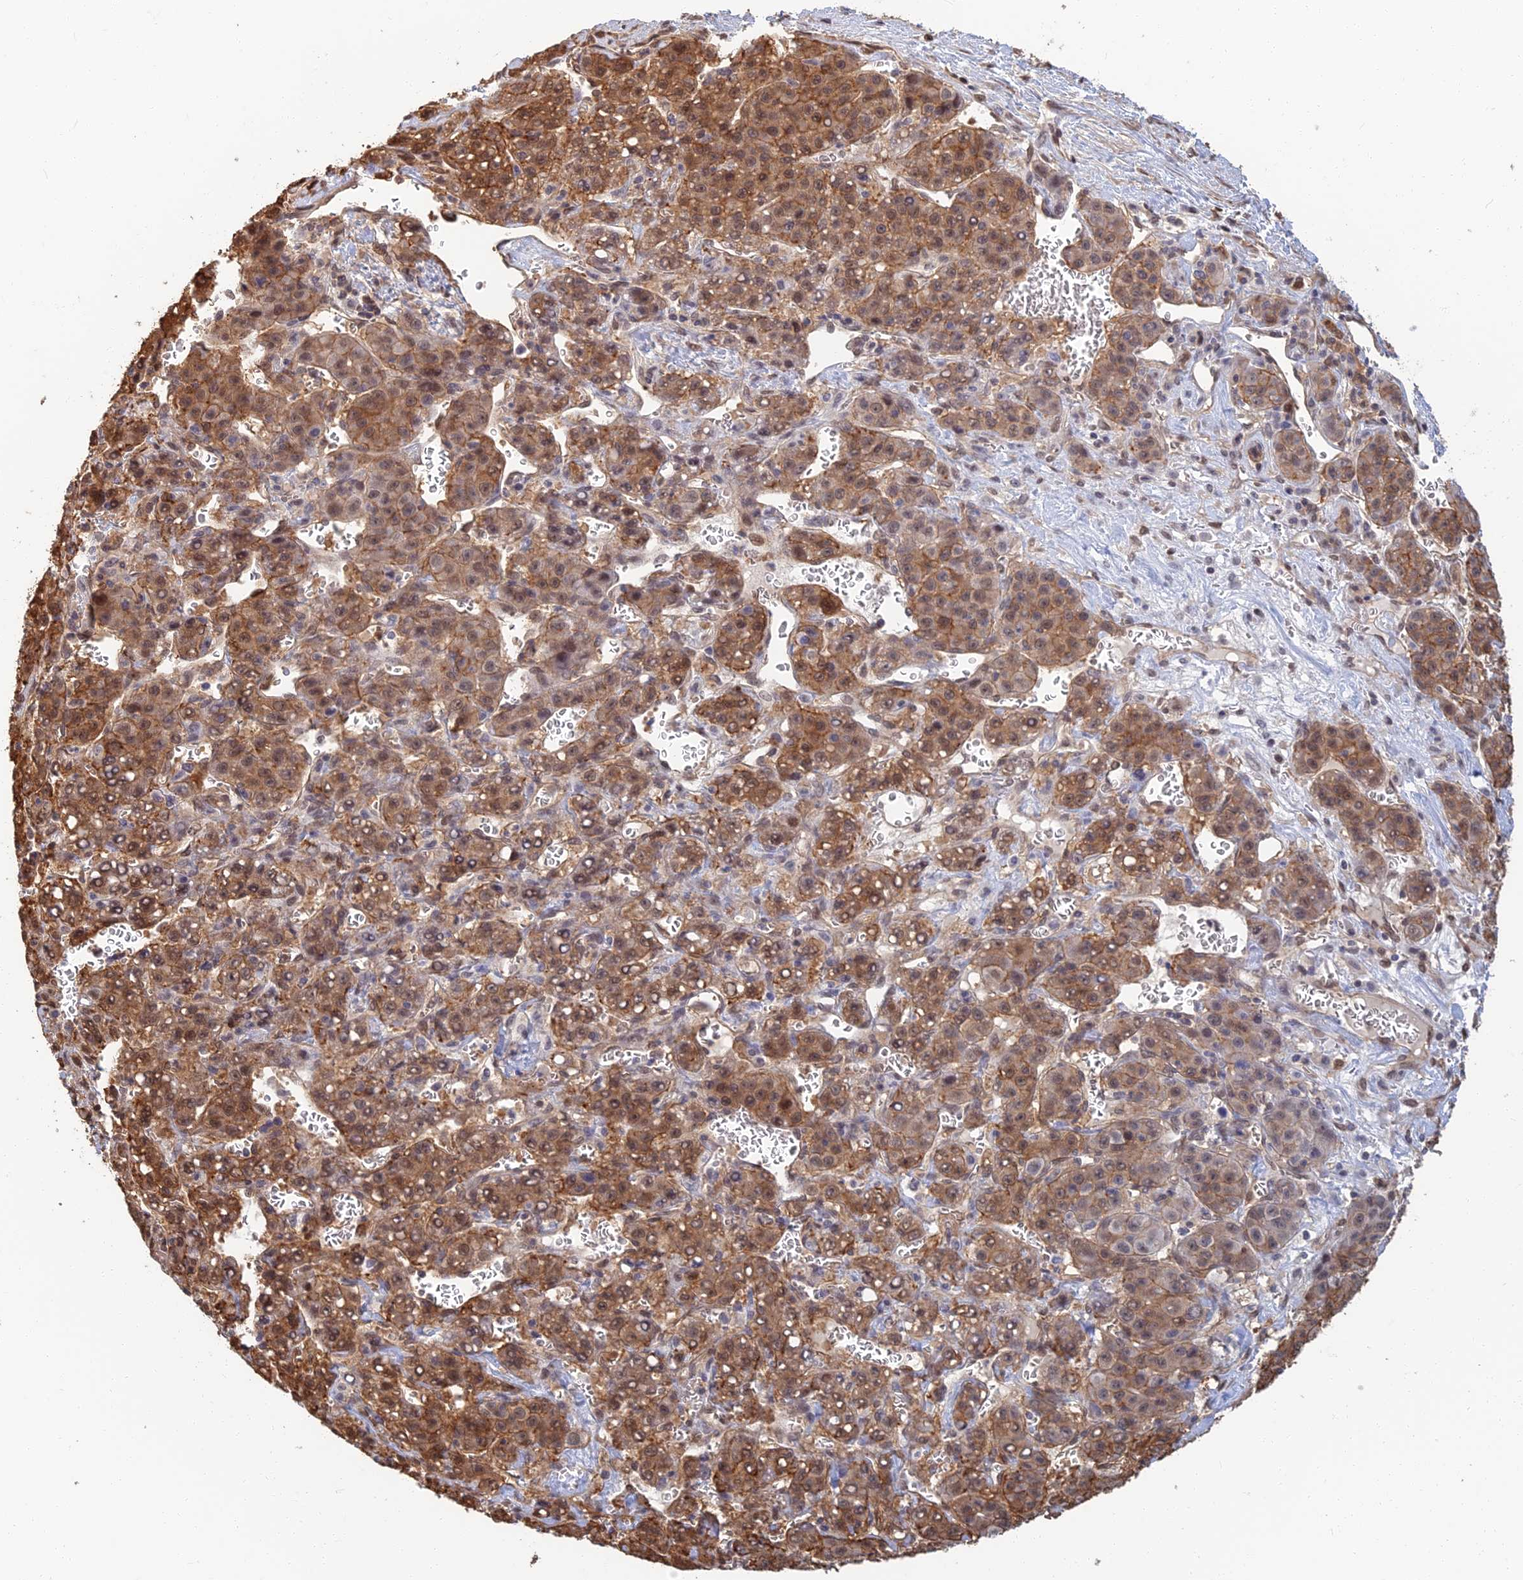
{"staining": {"intensity": "moderate", "quantity": ">75%", "location": "cytoplasmic/membranous,nuclear"}, "tissue": "liver cancer", "cell_type": "Tumor cells", "image_type": "cancer", "snomed": [{"axis": "morphology", "description": "Carcinoma, Hepatocellular, NOS"}, {"axis": "topography", "description": "Liver"}], "caption": "Protein expression analysis of liver cancer (hepatocellular carcinoma) exhibits moderate cytoplasmic/membranous and nuclear staining in about >75% of tumor cells. The protein of interest is stained brown, and the nuclei are stained in blue (DAB (3,3'-diaminobenzidine) IHC with brightfield microscopy, high magnification).", "gene": "LRRN3", "patient": {"sex": "female", "age": 53}}